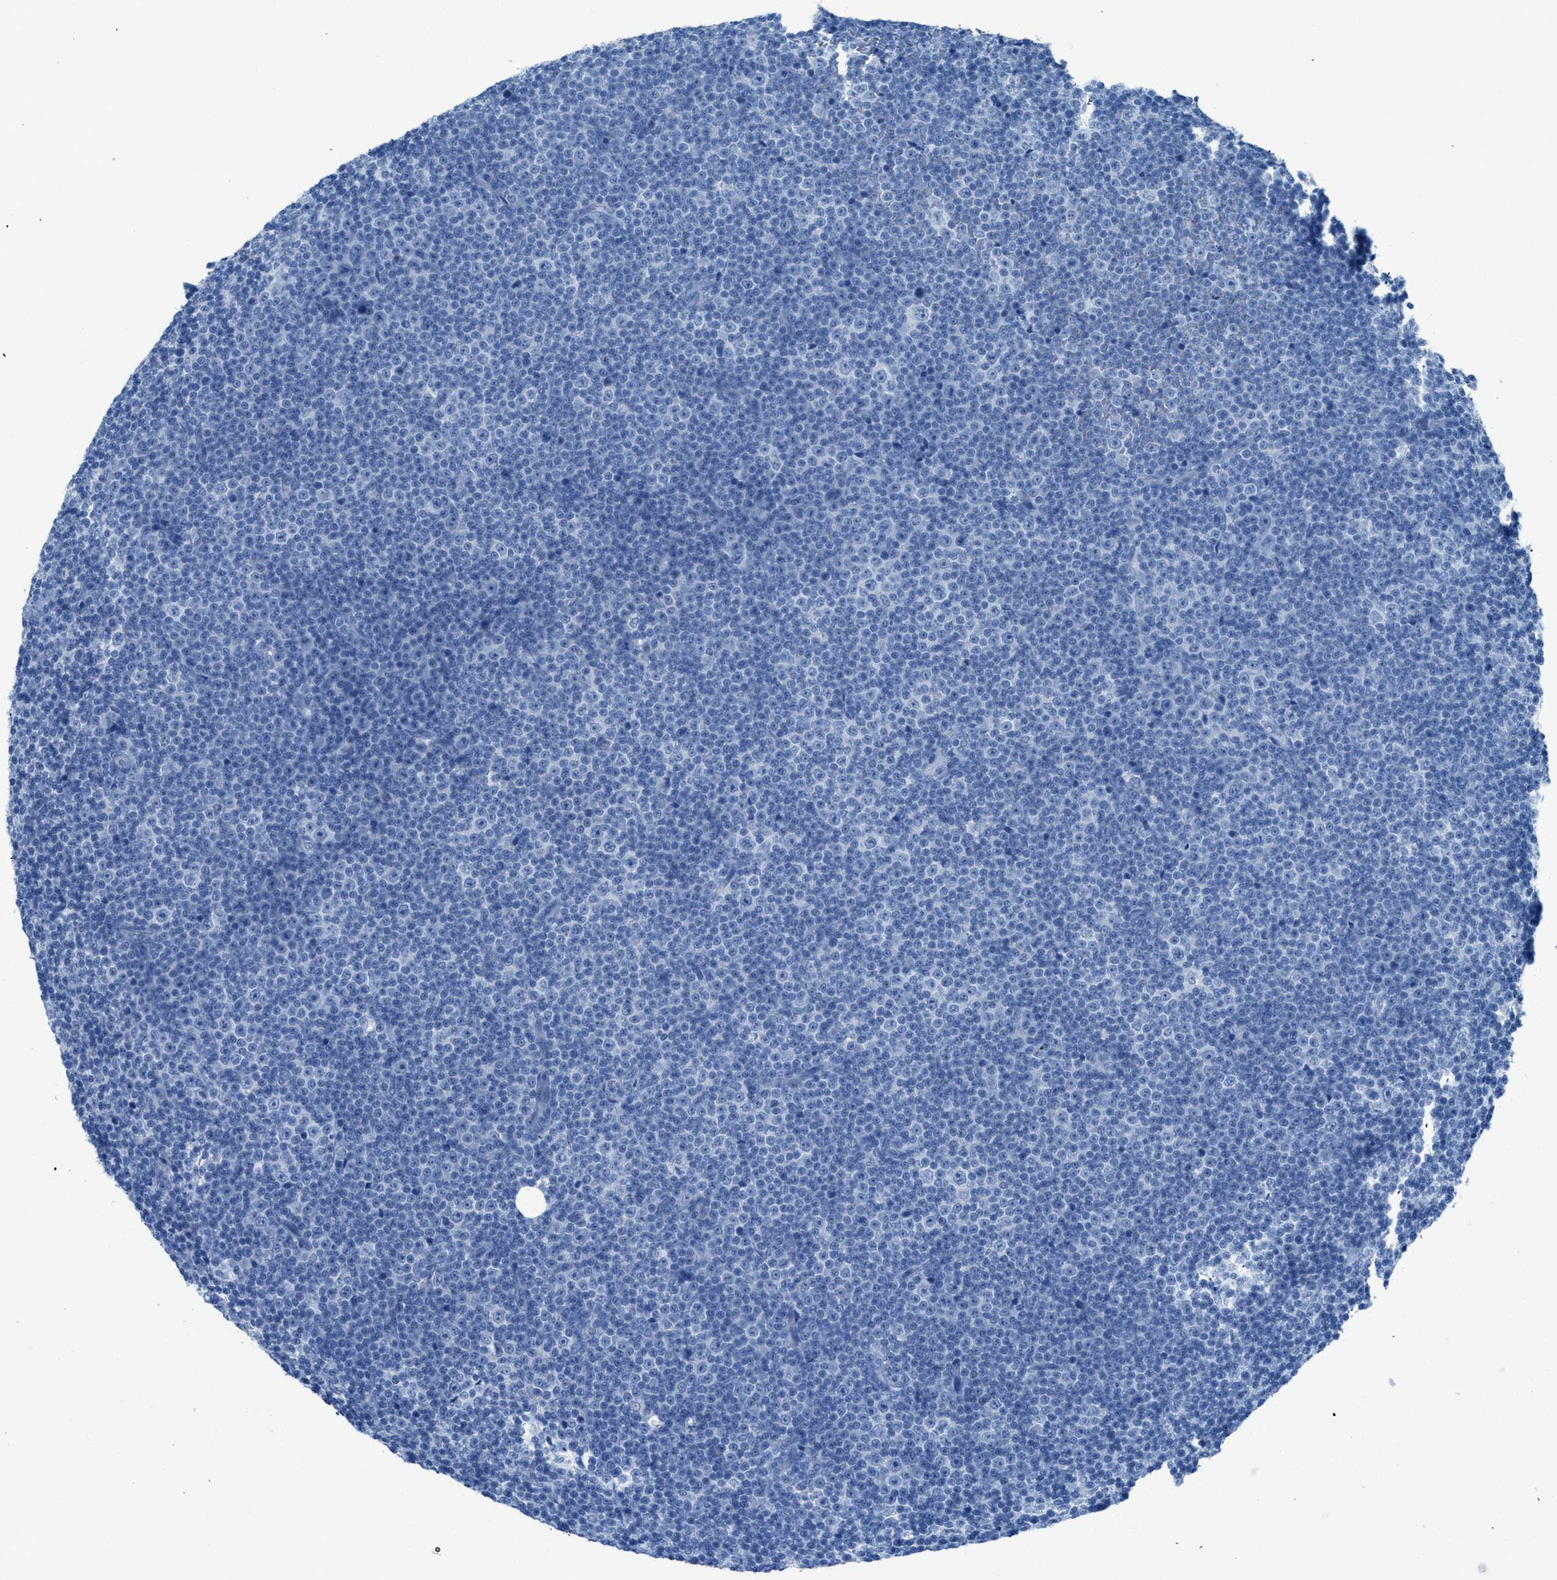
{"staining": {"intensity": "negative", "quantity": "none", "location": "none"}, "tissue": "lymphoma", "cell_type": "Tumor cells", "image_type": "cancer", "snomed": [{"axis": "morphology", "description": "Malignant lymphoma, non-Hodgkin's type, Low grade"}, {"axis": "topography", "description": "Lymph node"}], "caption": "DAB immunohistochemical staining of malignant lymphoma, non-Hodgkin's type (low-grade) exhibits no significant expression in tumor cells.", "gene": "ACAN", "patient": {"sex": "female", "age": 67}}